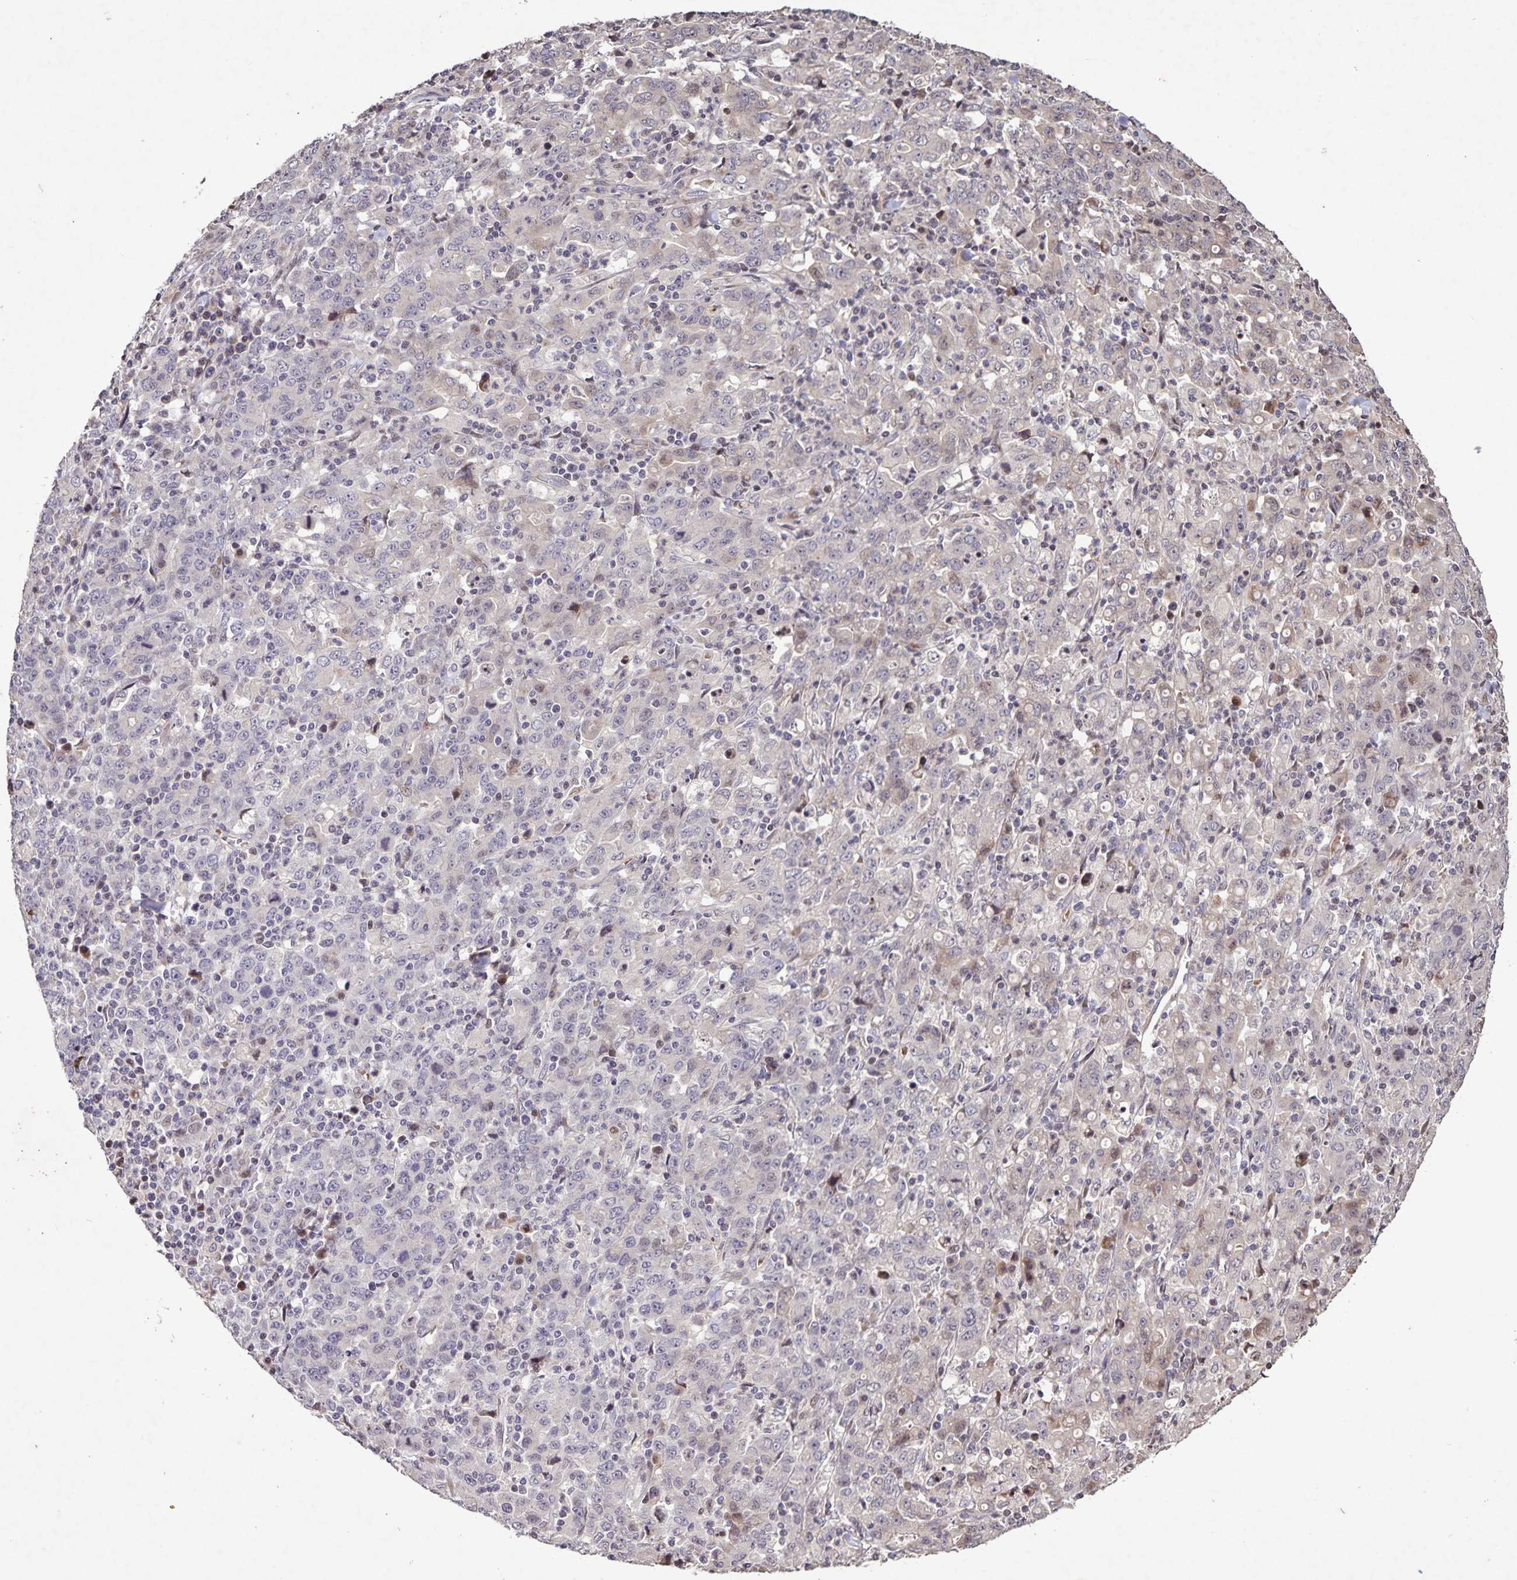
{"staining": {"intensity": "negative", "quantity": "none", "location": "none"}, "tissue": "stomach cancer", "cell_type": "Tumor cells", "image_type": "cancer", "snomed": [{"axis": "morphology", "description": "Adenocarcinoma, NOS"}, {"axis": "topography", "description": "Stomach, upper"}], "caption": "A histopathology image of human stomach cancer is negative for staining in tumor cells.", "gene": "GDF2", "patient": {"sex": "male", "age": 69}}